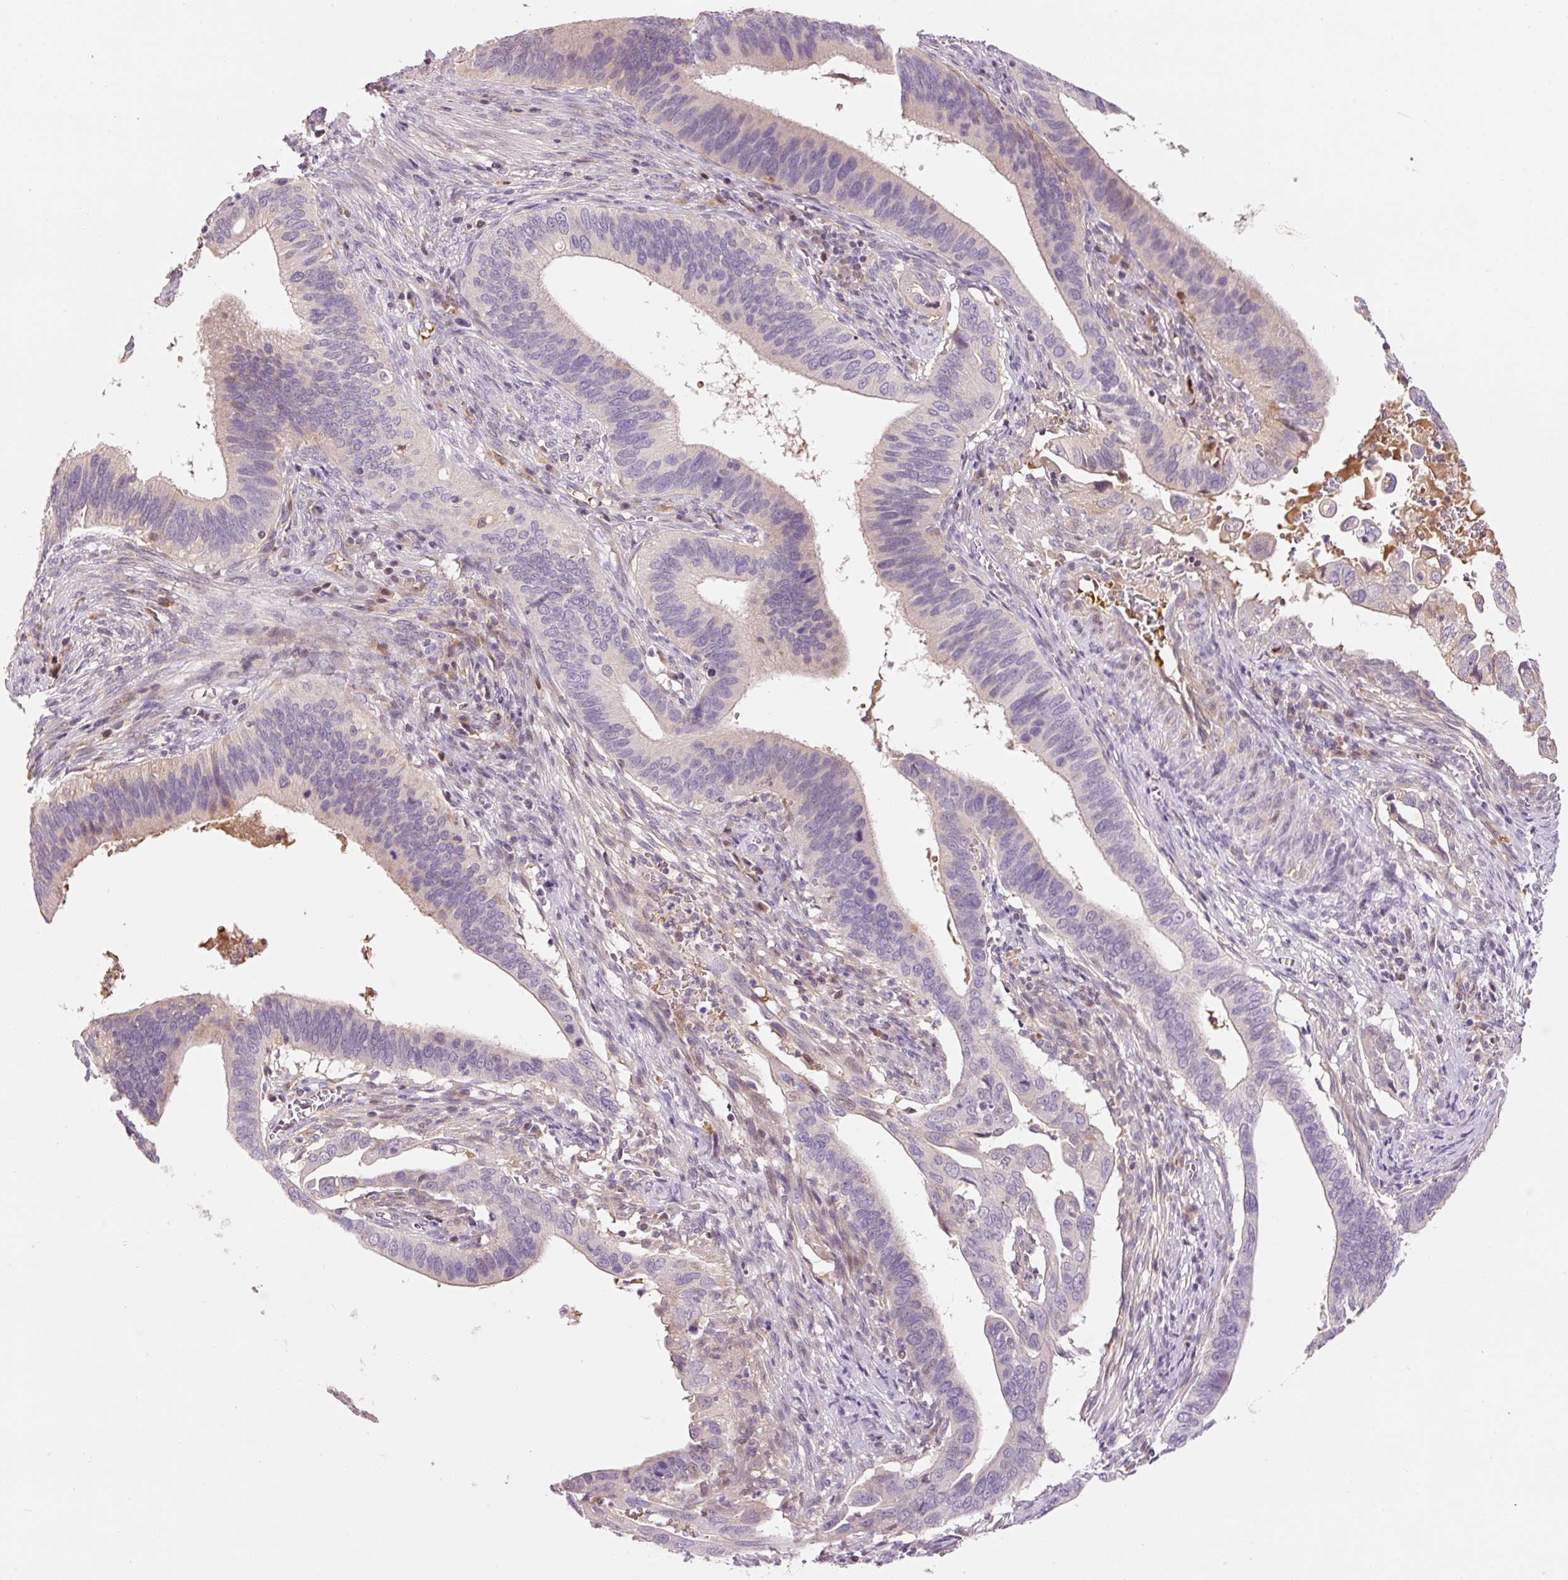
{"staining": {"intensity": "negative", "quantity": "none", "location": "none"}, "tissue": "cervical cancer", "cell_type": "Tumor cells", "image_type": "cancer", "snomed": [{"axis": "morphology", "description": "Adenocarcinoma, NOS"}, {"axis": "topography", "description": "Cervix"}], "caption": "Tumor cells show no significant expression in cervical cancer (adenocarcinoma).", "gene": "CMTM8", "patient": {"sex": "female", "age": 42}}